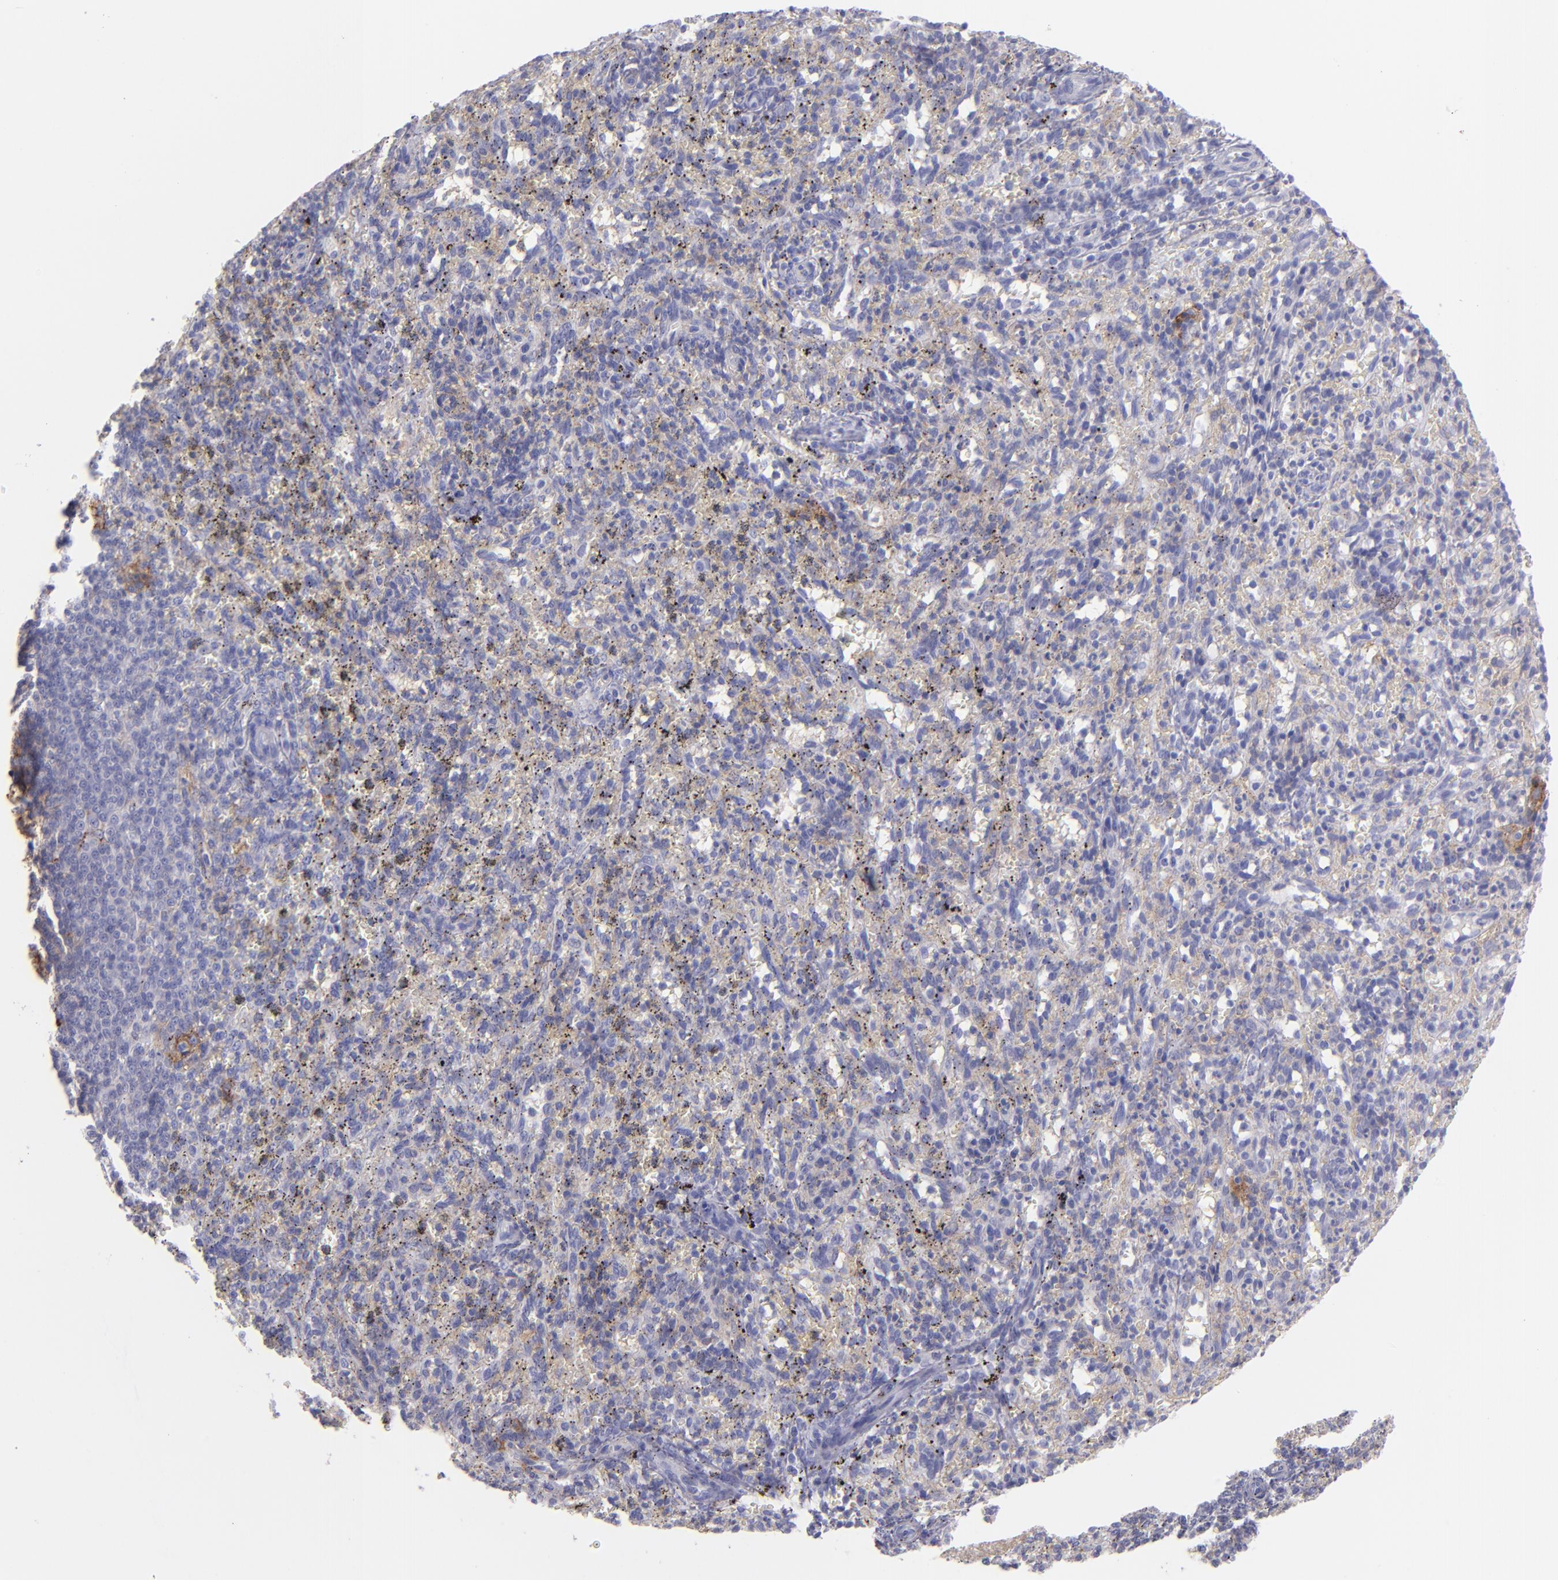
{"staining": {"intensity": "negative", "quantity": "none", "location": "none"}, "tissue": "spleen", "cell_type": "Cells in red pulp", "image_type": "normal", "snomed": [{"axis": "morphology", "description": "Normal tissue, NOS"}, {"axis": "topography", "description": "Spleen"}], "caption": "This is an immunohistochemistry micrograph of normal spleen. There is no positivity in cells in red pulp.", "gene": "CD82", "patient": {"sex": "female", "age": 10}}